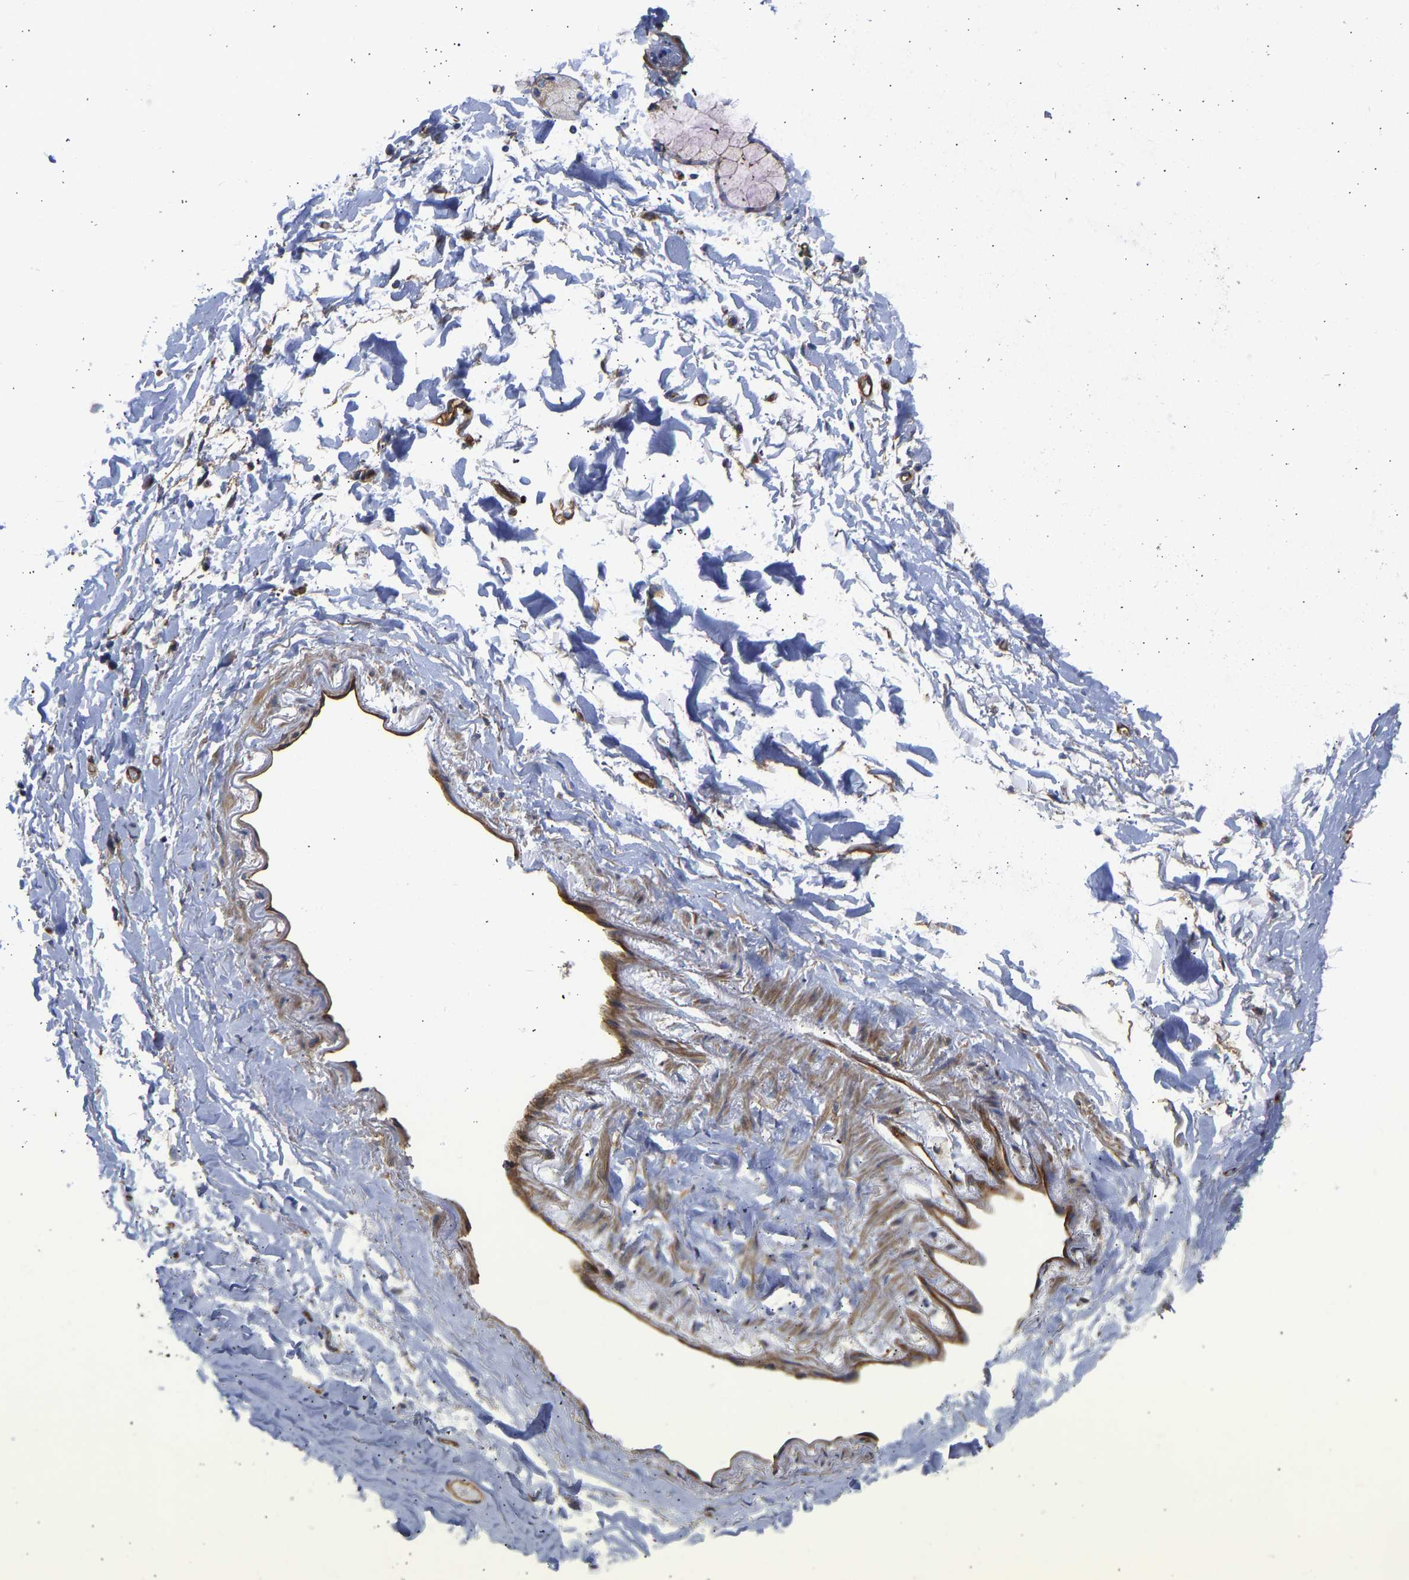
{"staining": {"intensity": "strong", "quantity": ">75%", "location": "cytoplasmic/membranous"}, "tissue": "adipose tissue", "cell_type": "Adipocytes", "image_type": "normal", "snomed": [{"axis": "morphology", "description": "Normal tissue, NOS"}, {"axis": "topography", "description": "Cartilage tissue"}, {"axis": "topography", "description": "Bronchus"}], "caption": "Strong cytoplasmic/membranous expression for a protein is appreciated in about >75% of adipocytes of benign adipose tissue using IHC.", "gene": "MYO1C", "patient": {"sex": "female", "age": 73}}